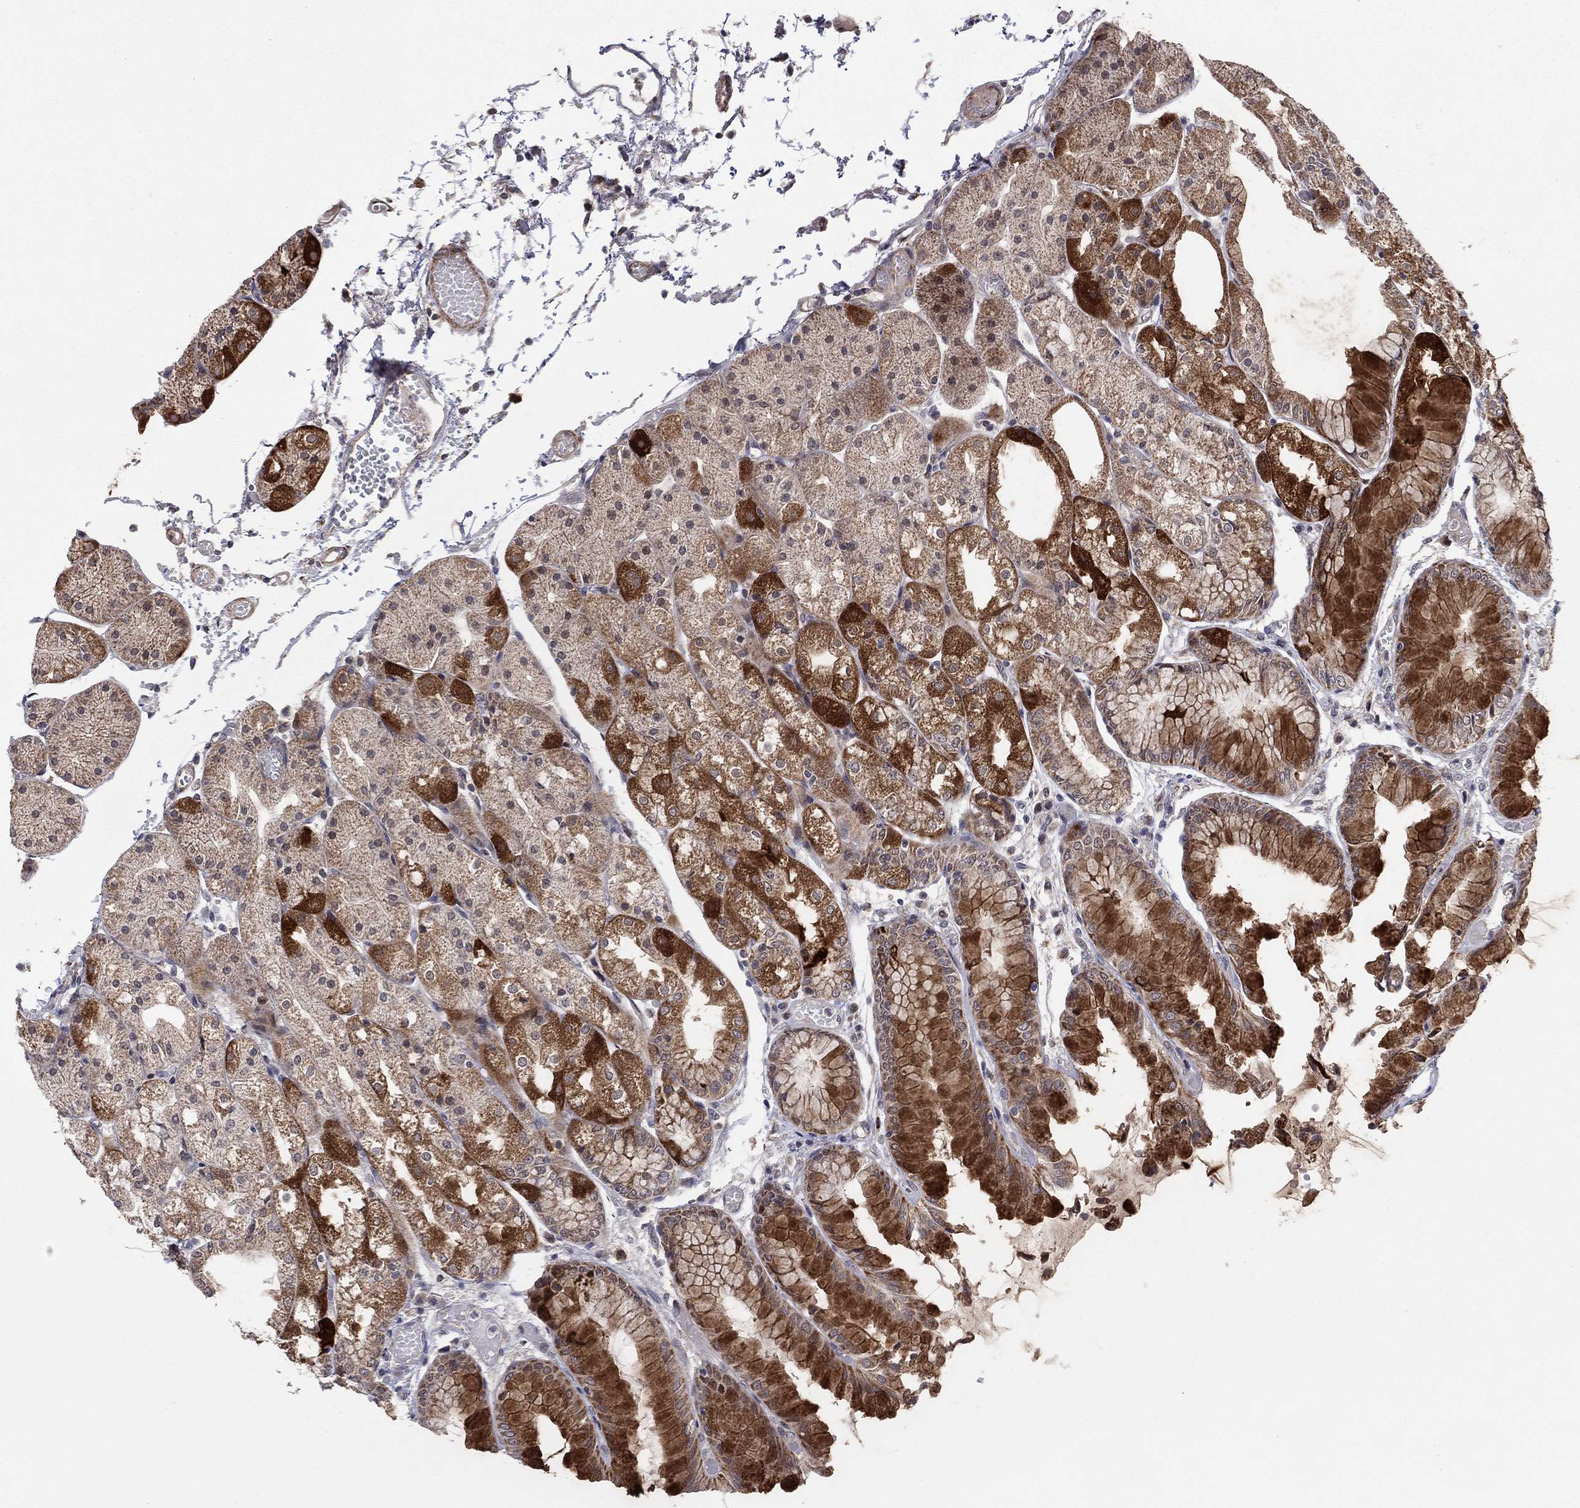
{"staining": {"intensity": "strong", "quantity": "25%-75%", "location": "cytoplasmic/membranous"}, "tissue": "stomach", "cell_type": "Glandular cells", "image_type": "normal", "snomed": [{"axis": "morphology", "description": "Normal tissue, NOS"}, {"axis": "topography", "description": "Stomach, upper"}], "caption": "A histopathology image showing strong cytoplasmic/membranous staining in approximately 25%-75% of glandular cells in benign stomach, as visualized by brown immunohistochemical staining.", "gene": "ZNF395", "patient": {"sex": "male", "age": 72}}